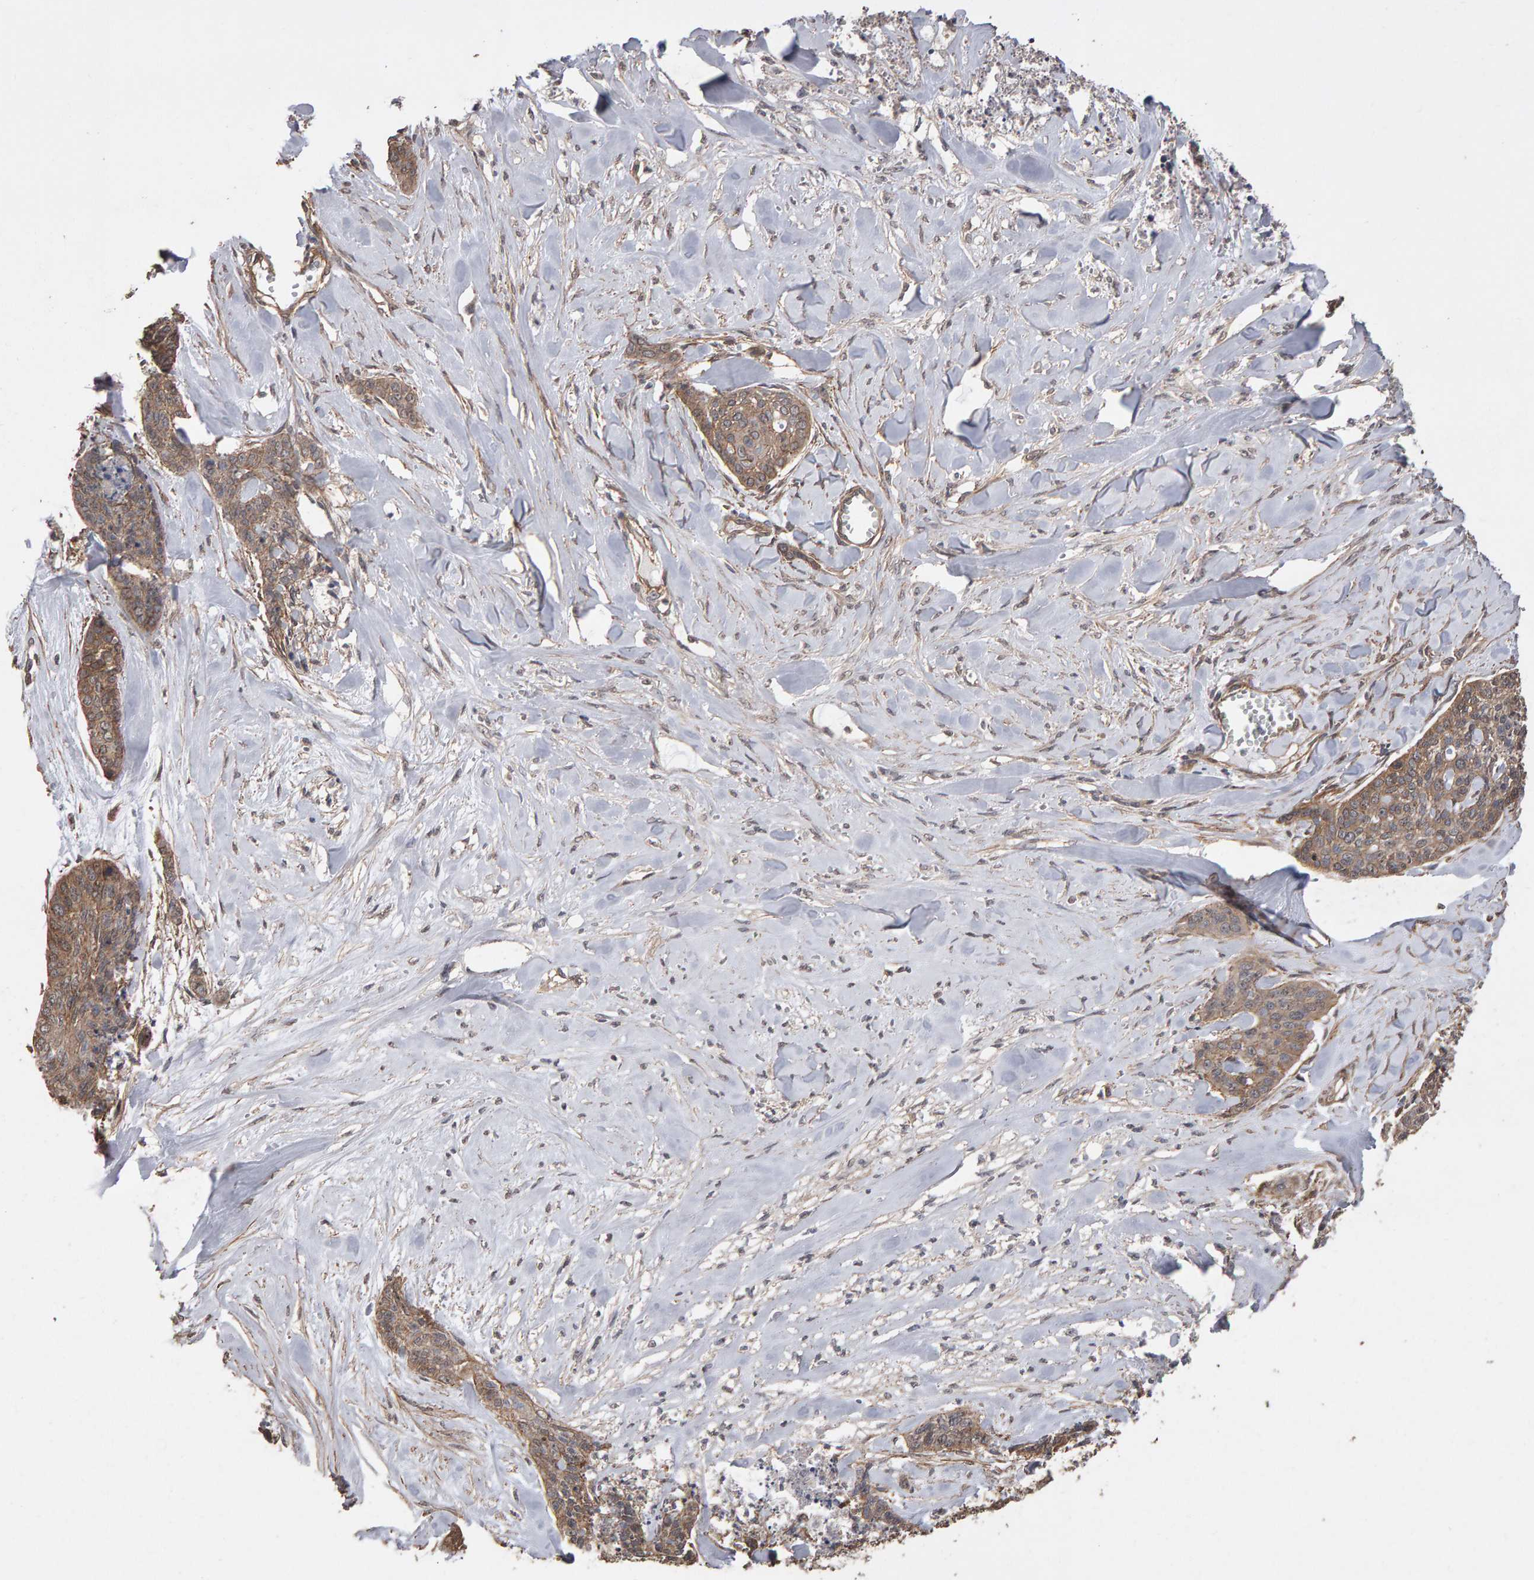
{"staining": {"intensity": "moderate", "quantity": ">75%", "location": "cytoplasmic/membranous"}, "tissue": "skin cancer", "cell_type": "Tumor cells", "image_type": "cancer", "snomed": [{"axis": "morphology", "description": "Basal cell carcinoma"}, {"axis": "topography", "description": "Skin"}], "caption": "Moderate cytoplasmic/membranous protein positivity is identified in approximately >75% of tumor cells in skin basal cell carcinoma. Ihc stains the protein of interest in brown and the nuclei are stained blue.", "gene": "SCRIB", "patient": {"sex": "female", "age": 64}}